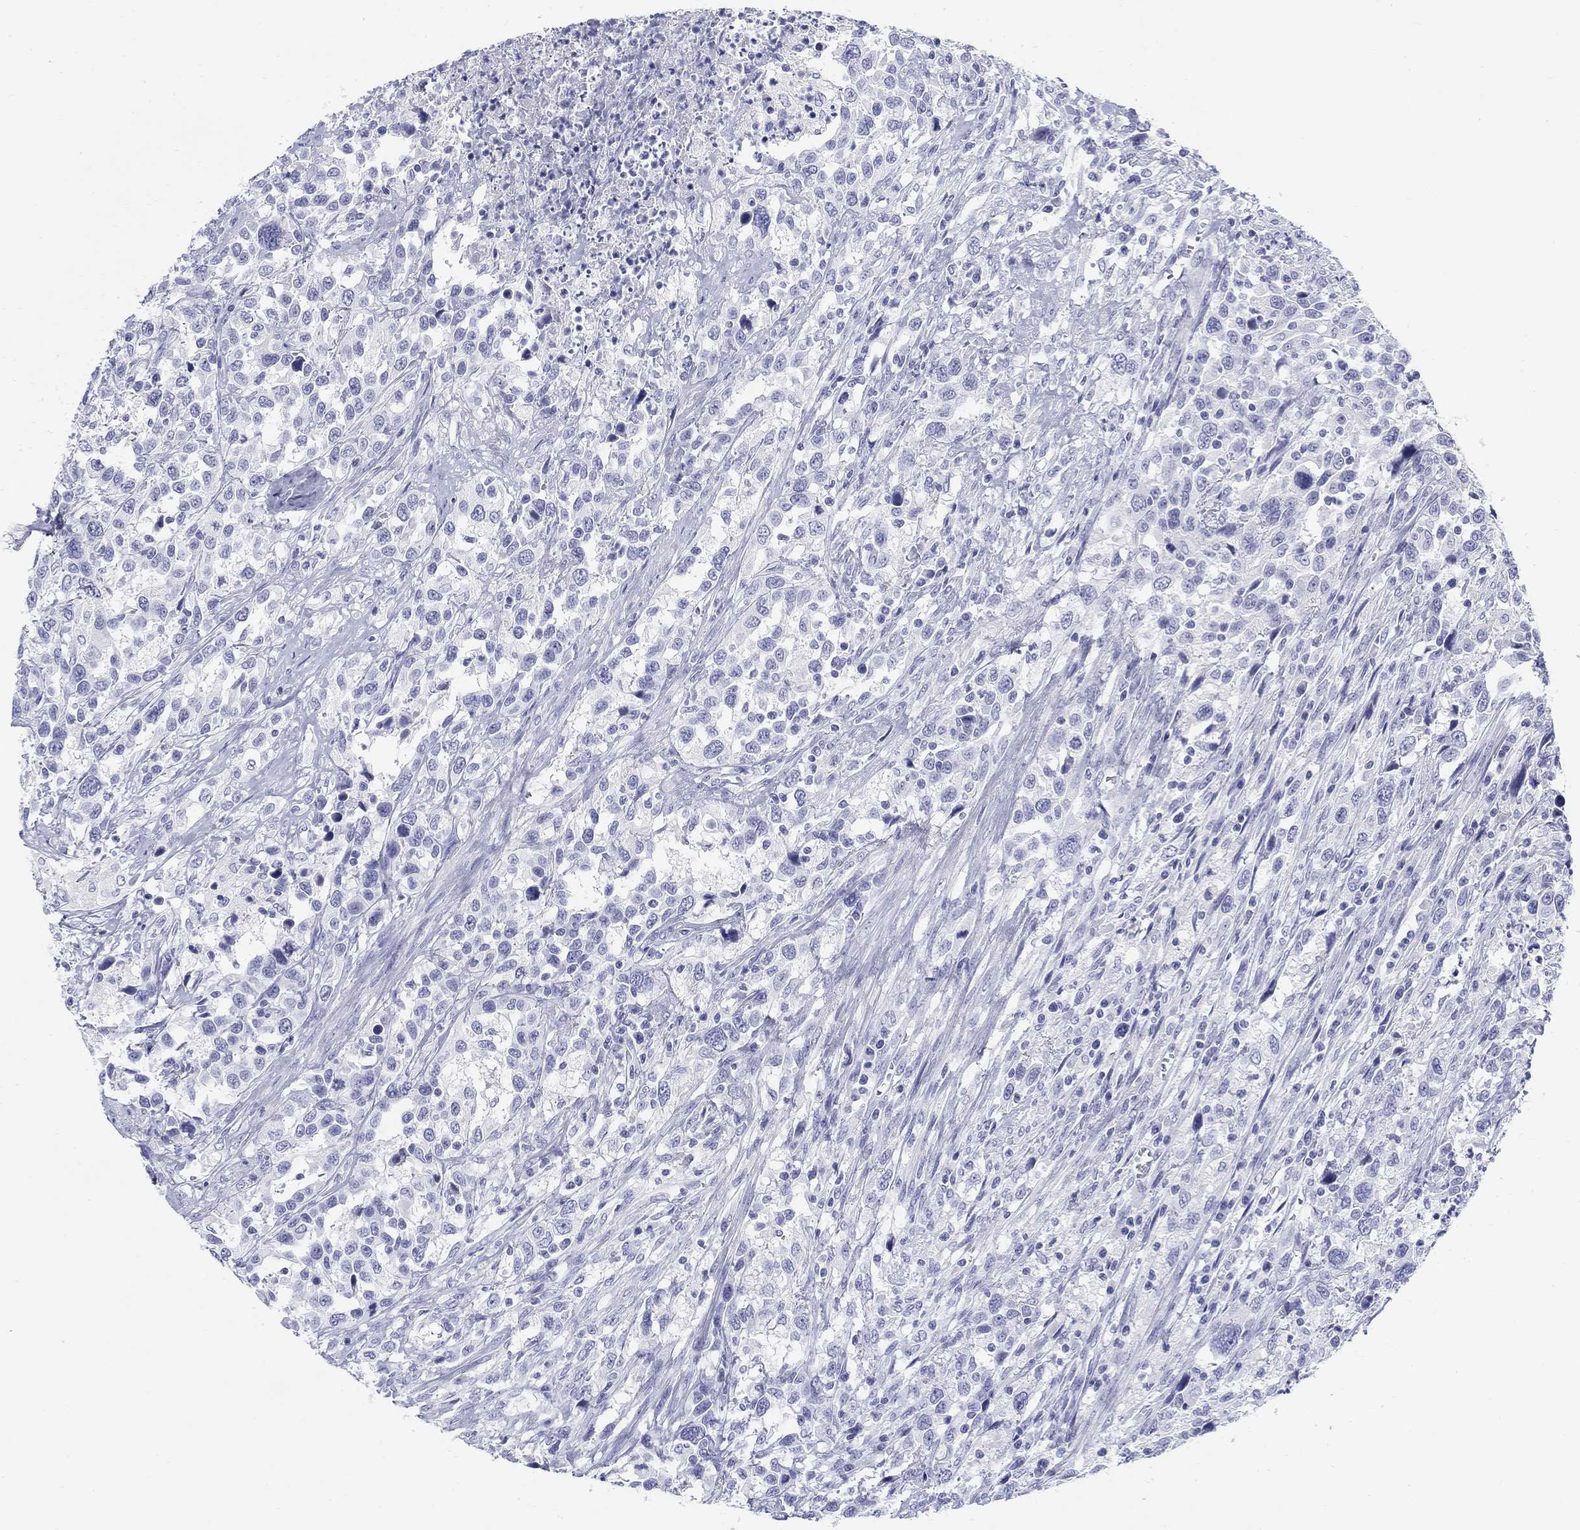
{"staining": {"intensity": "negative", "quantity": "none", "location": "none"}, "tissue": "urothelial cancer", "cell_type": "Tumor cells", "image_type": "cancer", "snomed": [{"axis": "morphology", "description": "Urothelial carcinoma, NOS"}, {"axis": "morphology", "description": "Urothelial carcinoma, High grade"}, {"axis": "topography", "description": "Urinary bladder"}], "caption": "High power microscopy micrograph of an IHC image of high-grade urothelial carcinoma, revealing no significant positivity in tumor cells. The staining was performed using DAB (3,3'-diaminobenzidine) to visualize the protein expression in brown, while the nuclei were stained in blue with hematoxylin (Magnification: 20x).", "gene": "LAMP5", "patient": {"sex": "female", "age": 64}}